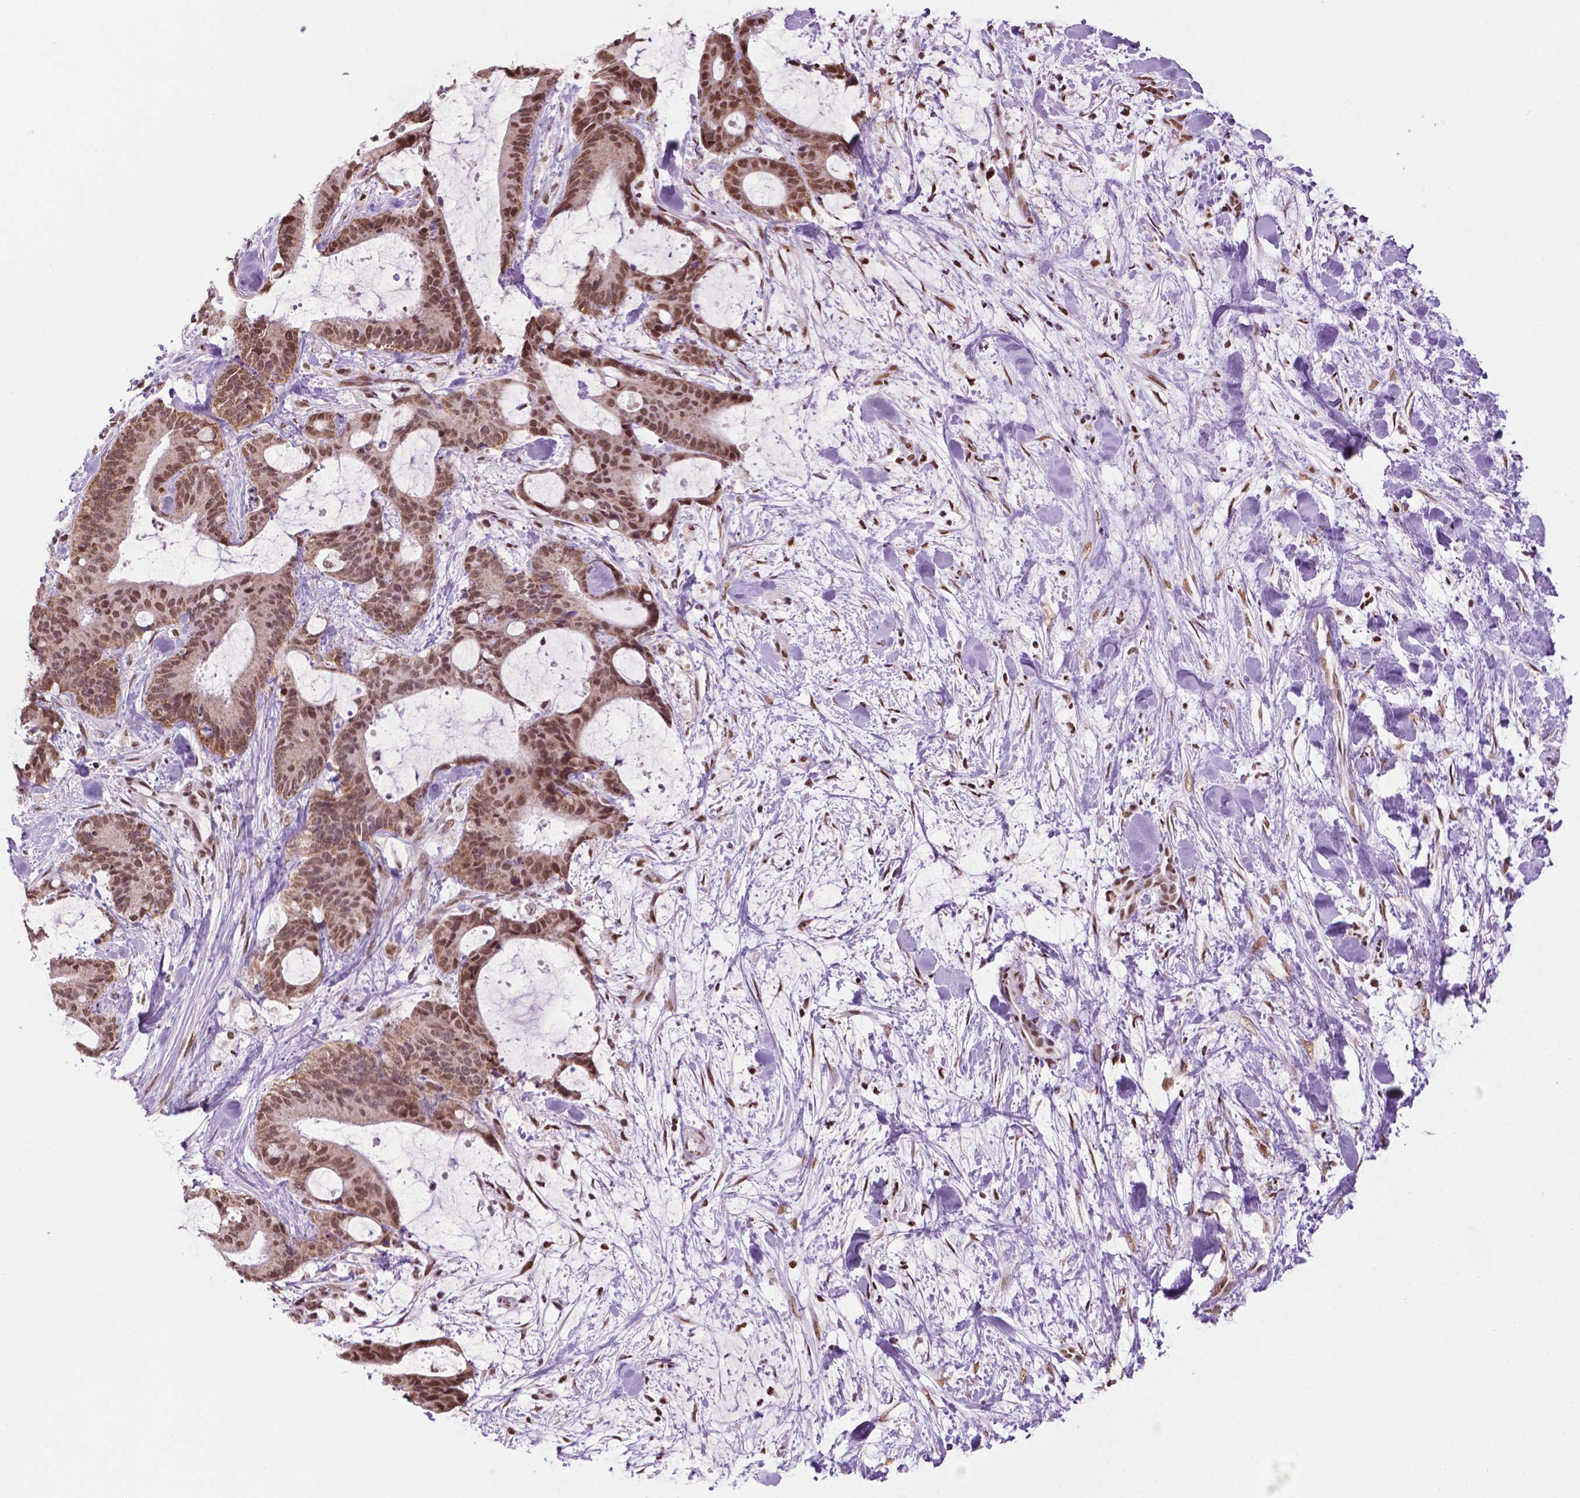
{"staining": {"intensity": "moderate", "quantity": ">75%", "location": "nuclear"}, "tissue": "liver cancer", "cell_type": "Tumor cells", "image_type": "cancer", "snomed": [{"axis": "morphology", "description": "Cholangiocarcinoma"}, {"axis": "topography", "description": "Liver"}], "caption": "Cholangiocarcinoma (liver) stained for a protein exhibits moderate nuclear positivity in tumor cells.", "gene": "COL23A1", "patient": {"sex": "female", "age": 73}}